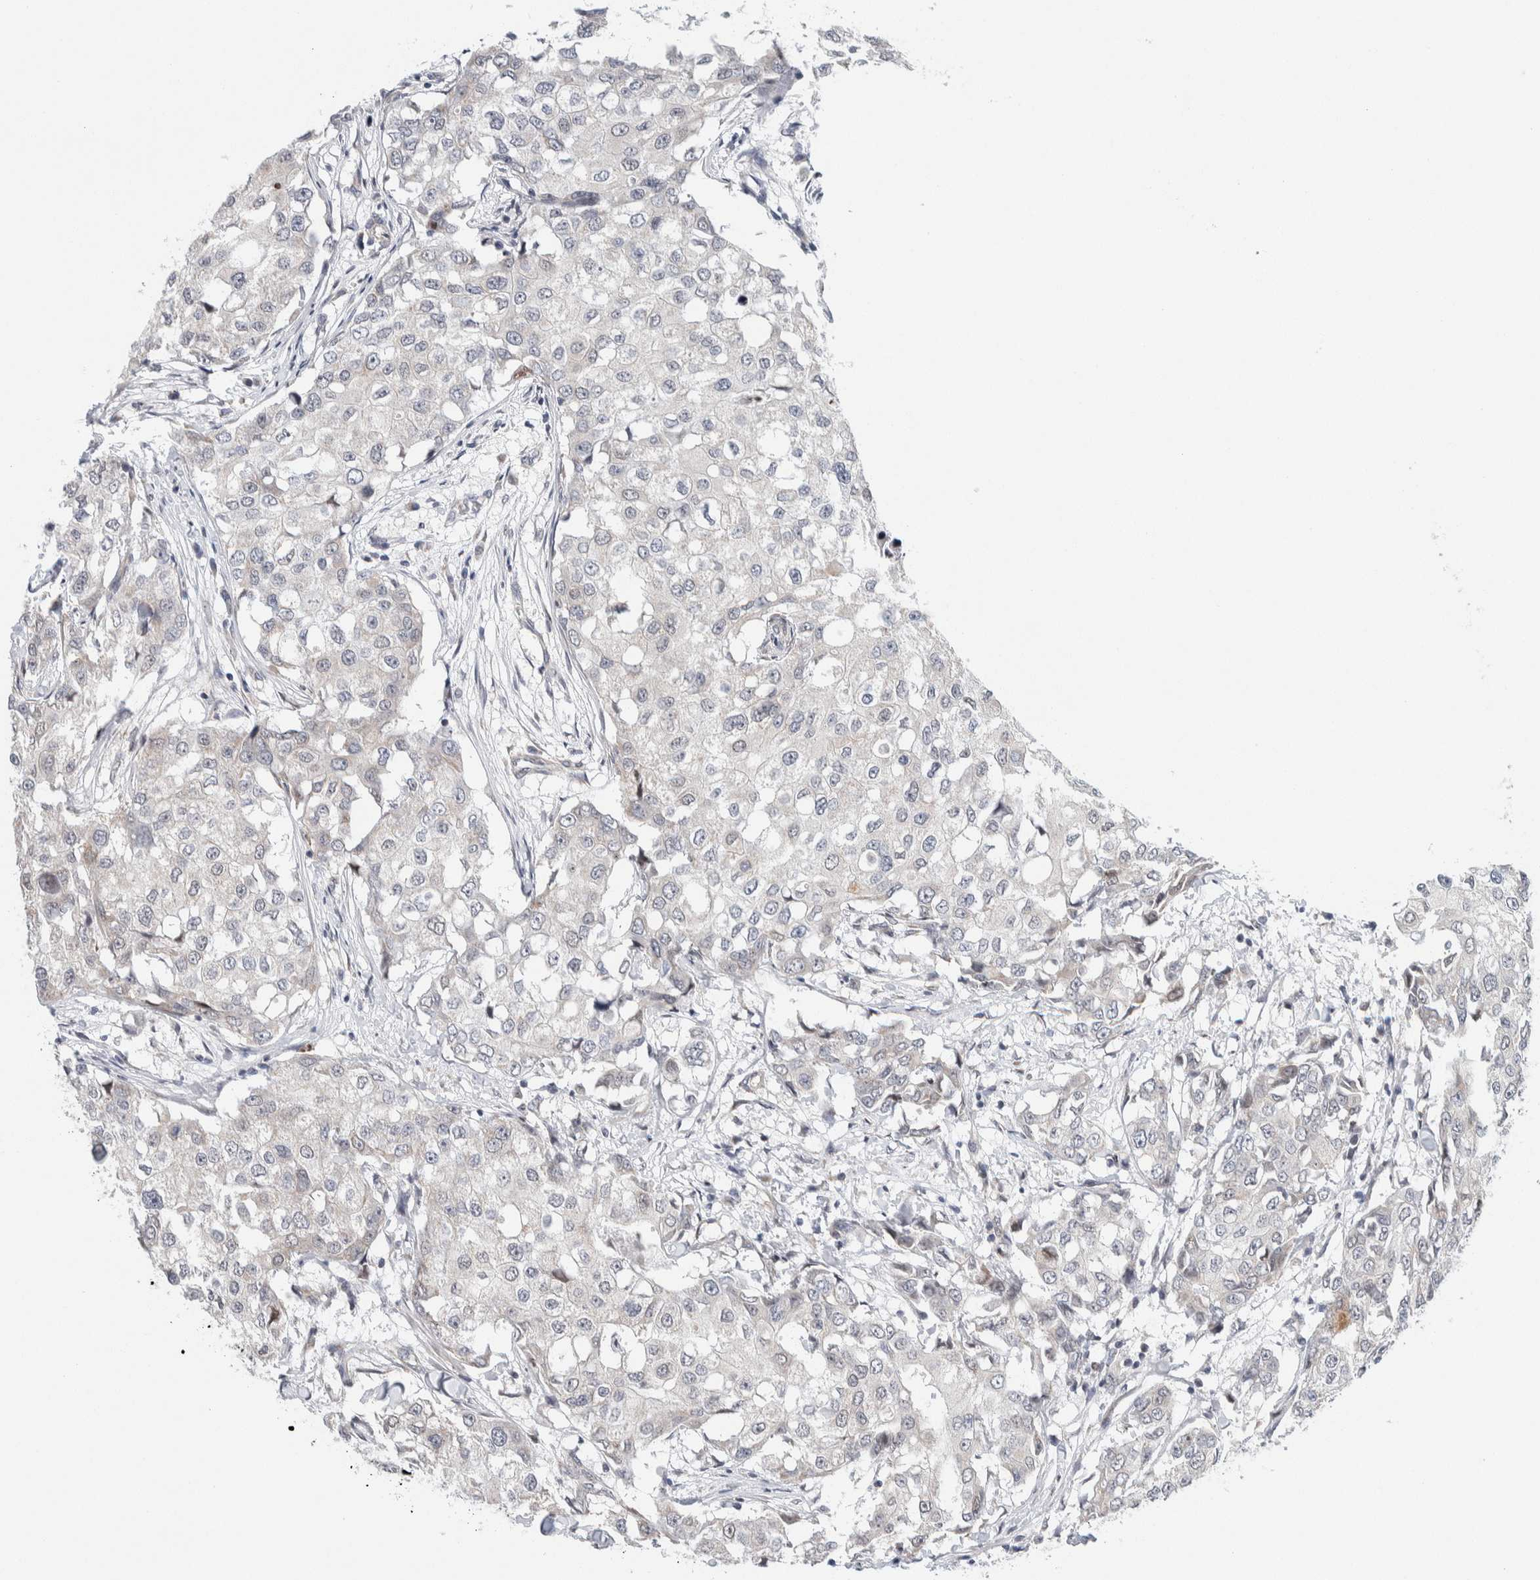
{"staining": {"intensity": "negative", "quantity": "none", "location": "none"}, "tissue": "breast cancer", "cell_type": "Tumor cells", "image_type": "cancer", "snomed": [{"axis": "morphology", "description": "Duct carcinoma"}, {"axis": "topography", "description": "Breast"}], "caption": "IHC image of neoplastic tissue: human infiltrating ductal carcinoma (breast) stained with DAB exhibits no significant protein positivity in tumor cells. (Immunohistochemistry, brightfield microscopy, high magnification).", "gene": "NEUROD1", "patient": {"sex": "female", "age": 27}}